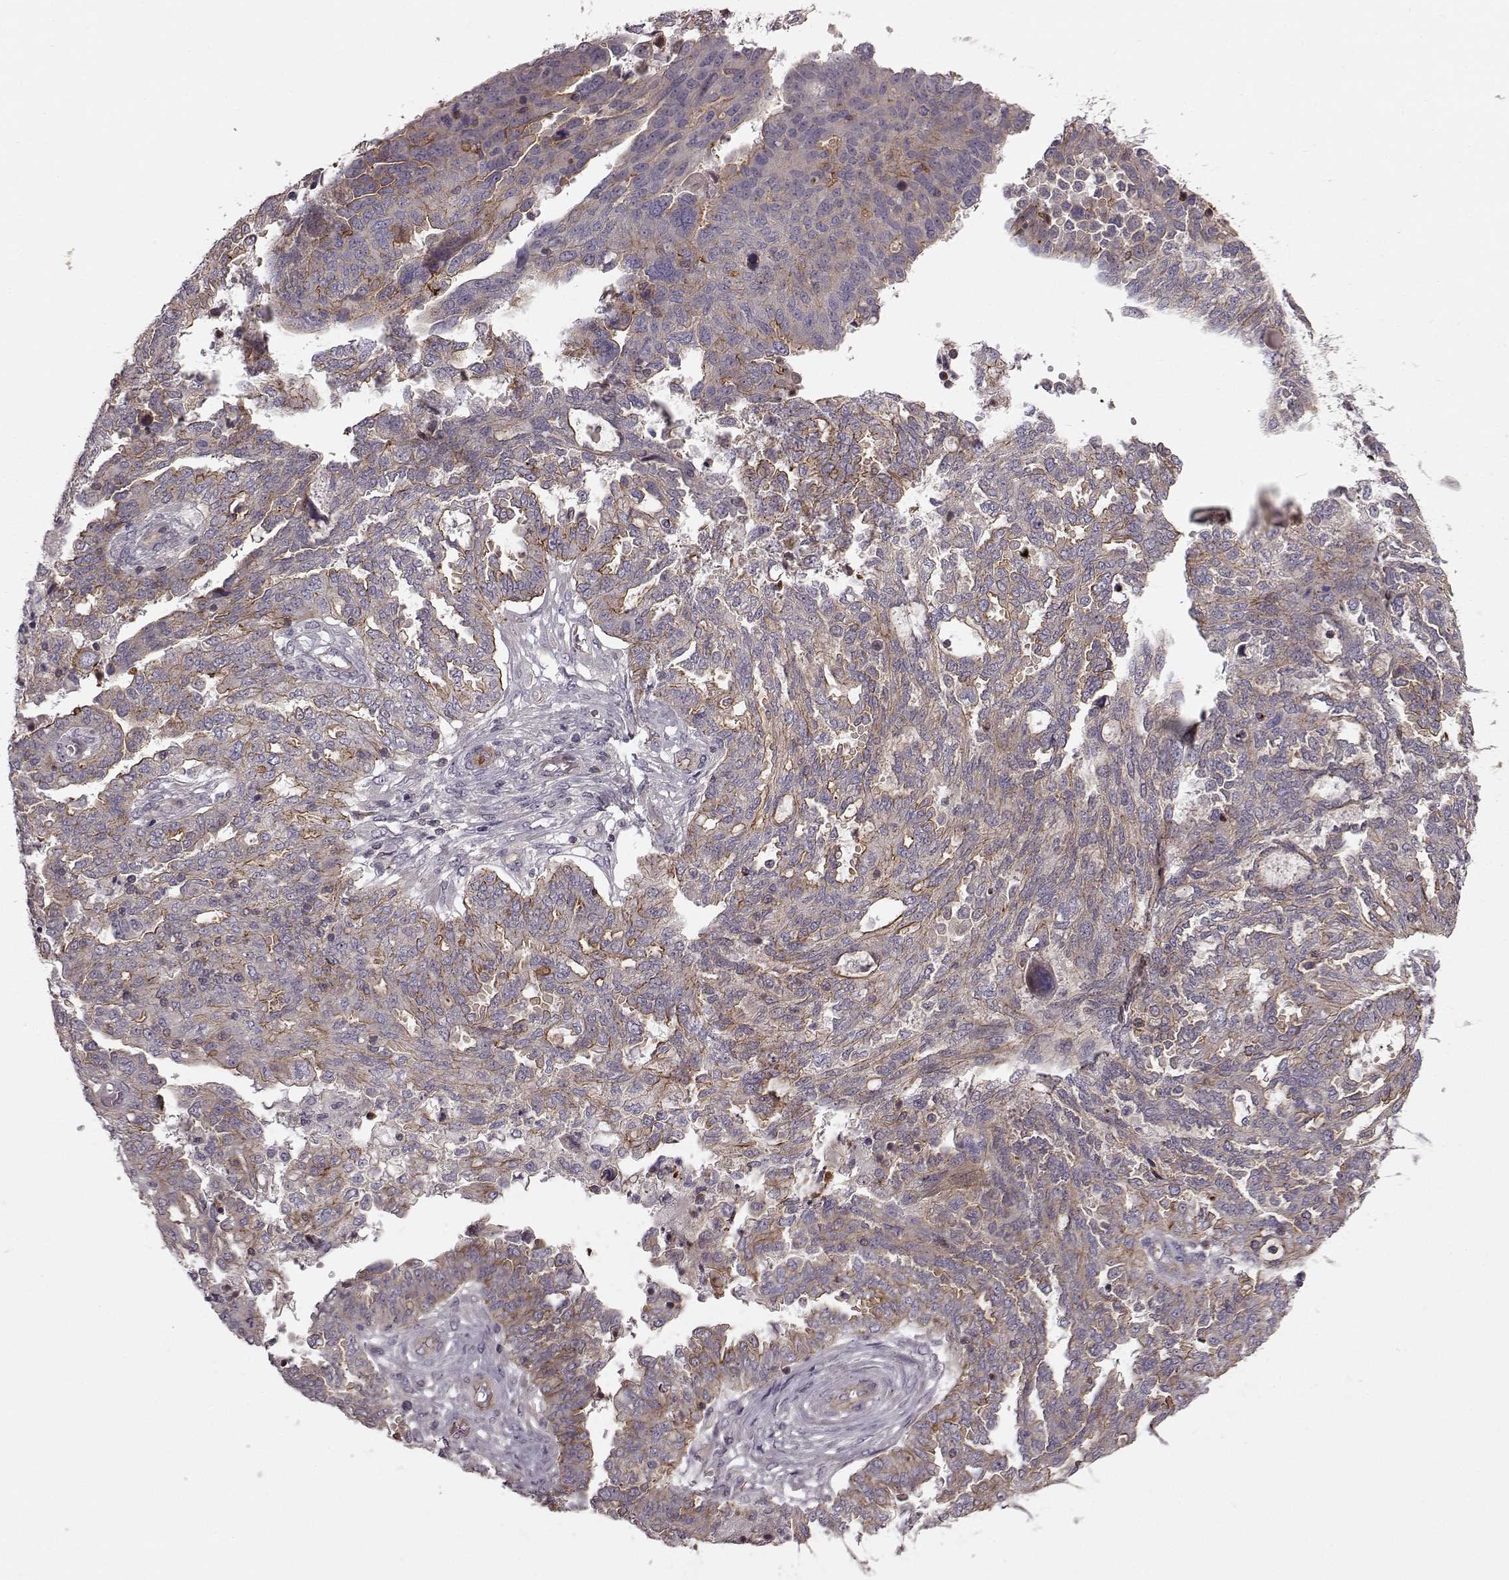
{"staining": {"intensity": "moderate", "quantity": "<25%", "location": "cytoplasmic/membranous"}, "tissue": "ovarian cancer", "cell_type": "Tumor cells", "image_type": "cancer", "snomed": [{"axis": "morphology", "description": "Cystadenocarcinoma, serous, NOS"}, {"axis": "topography", "description": "Ovary"}], "caption": "The immunohistochemical stain shows moderate cytoplasmic/membranous positivity in tumor cells of ovarian cancer (serous cystadenocarcinoma) tissue.", "gene": "SLC22A18", "patient": {"sex": "female", "age": 67}}